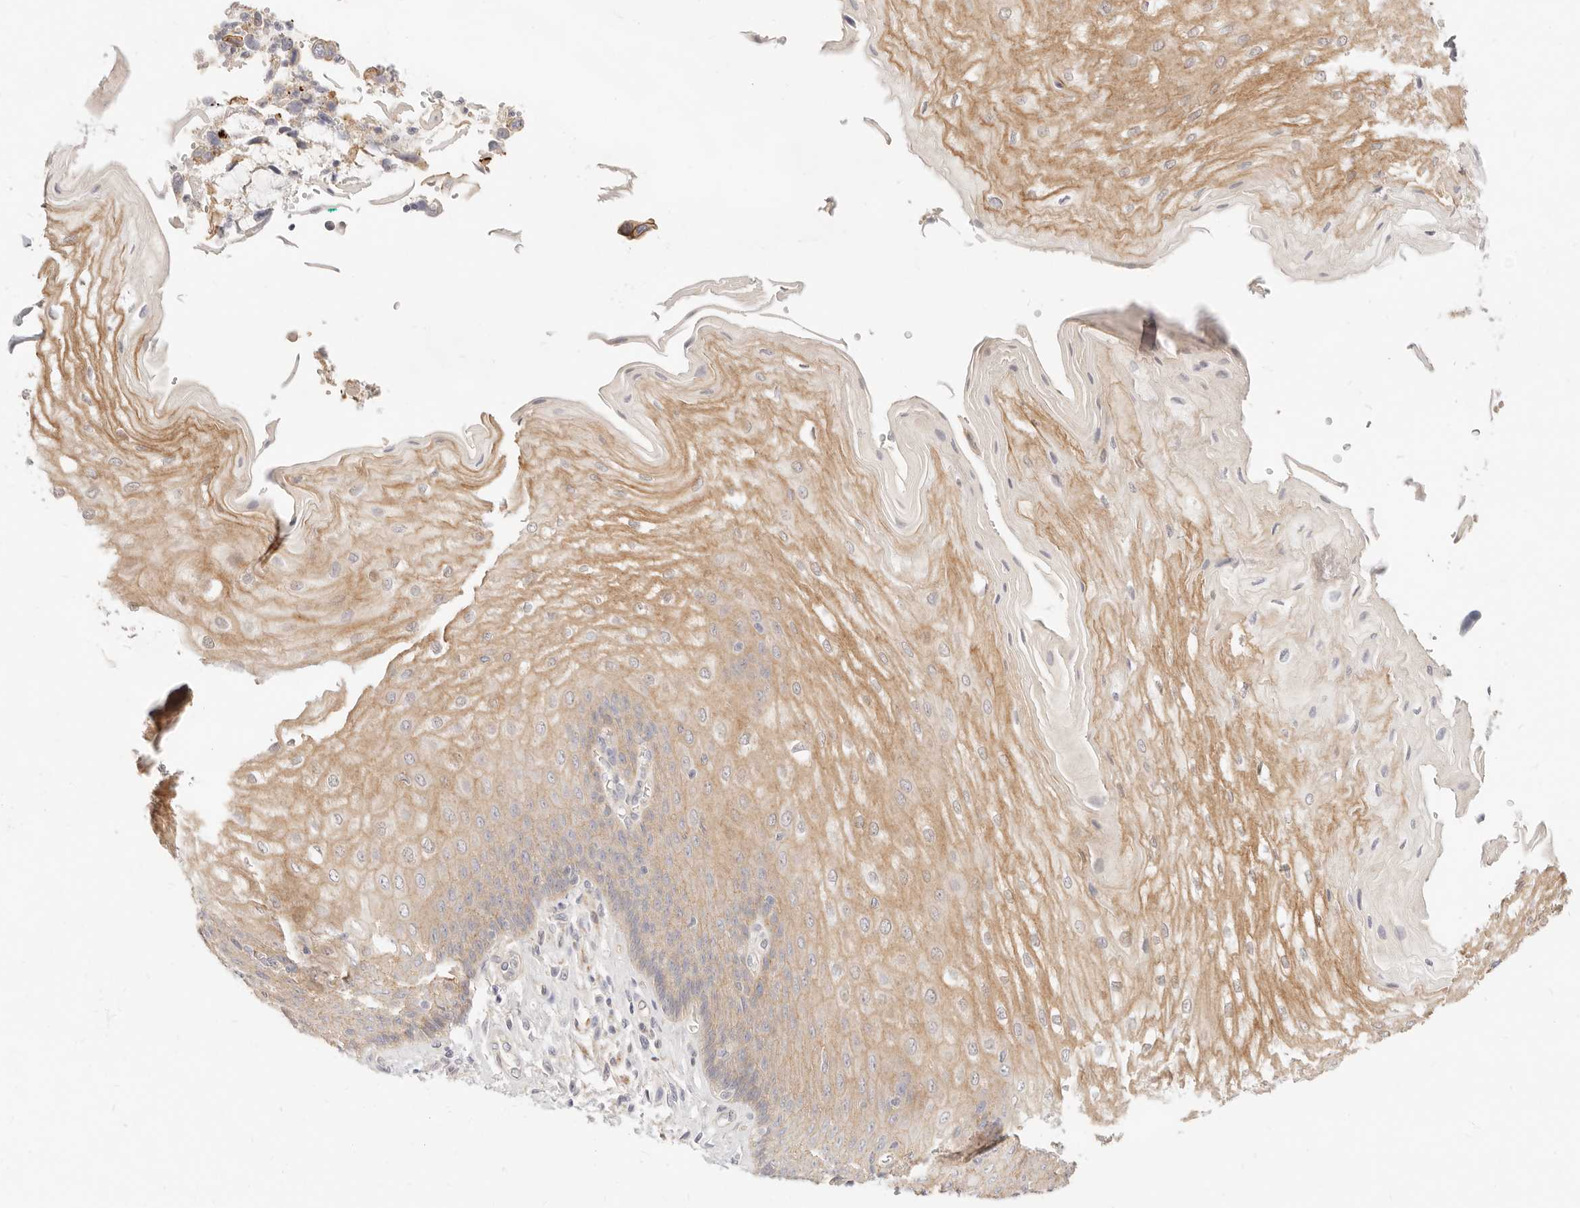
{"staining": {"intensity": "moderate", "quantity": ">75%", "location": "cytoplasmic/membranous"}, "tissue": "esophagus", "cell_type": "Squamous epithelial cells", "image_type": "normal", "snomed": [{"axis": "morphology", "description": "Normal tissue, NOS"}, {"axis": "topography", "description": "Esophagus"}], "caption": "Esophagus stained with a brown dye exhibits moderate cytoplasmic/membranous positive staining in about >75% of squamous epithelial cells.", "gene": "UBXN10", "patient": {"sex": "male", "age": 54}}